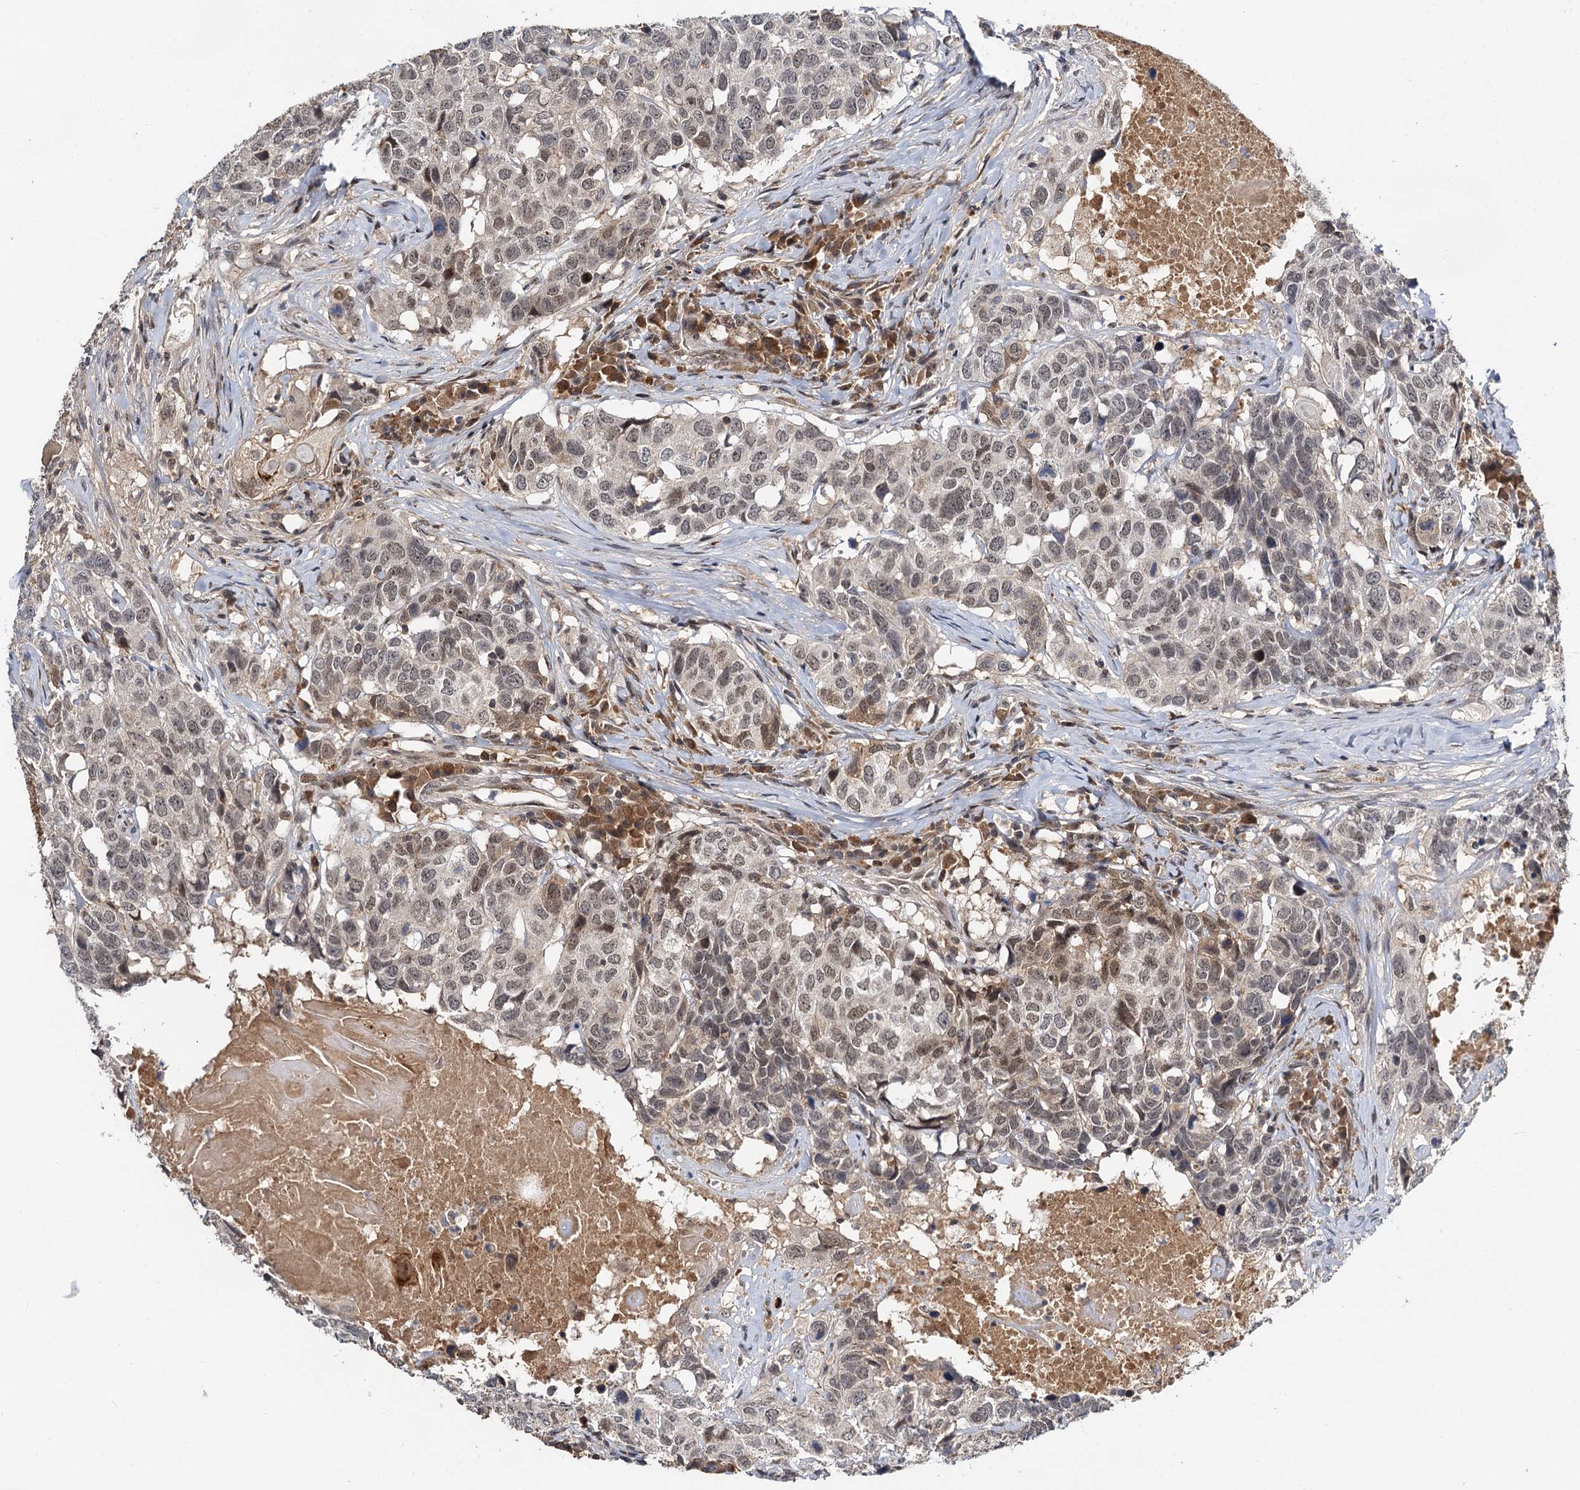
{"staining": {"intensity": "weak", "quantity": ">75%", "location": "nuclear"}, "tissue": "head and neck cancer", "cell_type": "Tumor cells", "image_type": "cancer", "snomed": [{"axis": "morphology", "description": "Squamous cell carcinoma, NOS"}, {"axis": "topography", "description": "Head-Neck"}], "caption": "Immunohistochemistry (IHC) histopathology image of head and neck cancer (squamous cell carcinoma) stained for a protein (brown), which demonstrates low levels of weak nuclear positivity in about >75% of tumor cells.", "gene": "MBD6", "patient": {"sex": "male", "age": 66}}